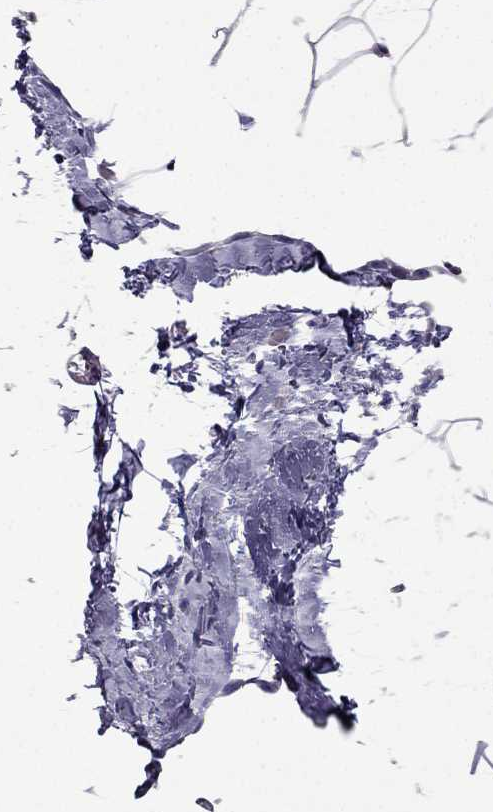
{"staining": {"intensity": "negative", "quantity": "none", "location": "none"}, "tissue": "adipose tissue", "cell_type": "Adipocytes", "image_type": "normal", "snomed": [{"axis": "morphology", "description": "Normal tissue, NOS"}, {"axis": "topography", "description": "Adipose tissue"}], "caption": "Immunohistochemistry micrograph of normal adipose tissue stained for a protein (brown), which exhibits no positivity in adipocytes.", "gene": "IKBIP", "patient": {"sex": "male", "age": 57}}